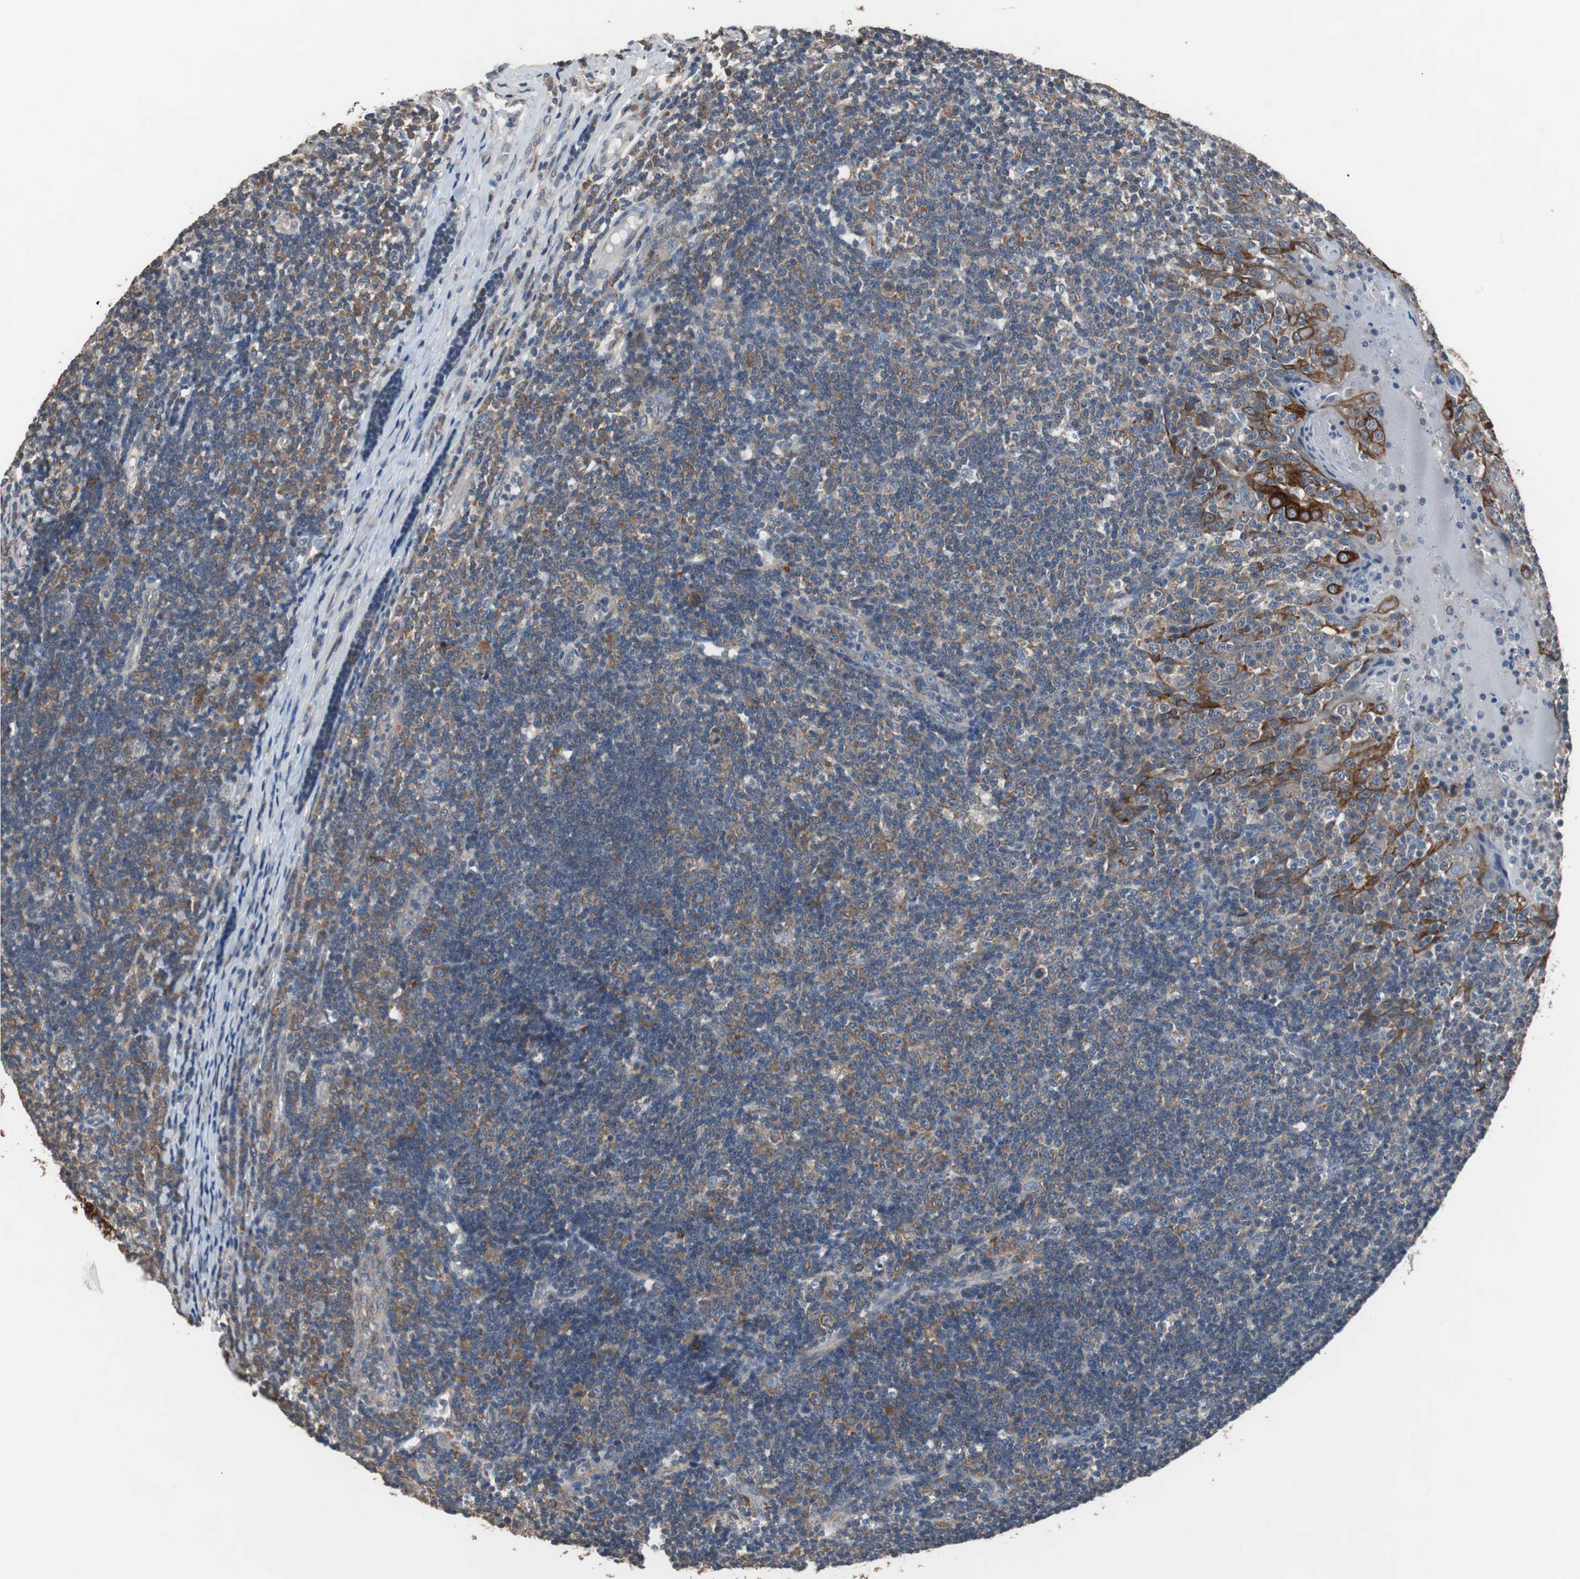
{"staining": {"intensity": "moderate", "quantity": ">75%", "location": "cytoplasmic/membranous"}, "tissue": "tonsil", "cell_type": "Germinal center cells", "image_type": "normal", "snomed": [{"axis": "morphology", "description": "Normal tissue, NOS"}, {"axis": "topography", "description": "Tonsil"}], "caption": "Immunohistochemistry (DAB) staining of unremarkable tonsil exhibits moderate cytoplasmic/membranous protein expression in about >75% of germinal center cells. The protein of interest is stained brown, and the nuclei are stained in blue (DAB IHC with brightfield microscopy, high magnification).", "gene": "USP10", "patient": {"sex": "female", "age": 40}}